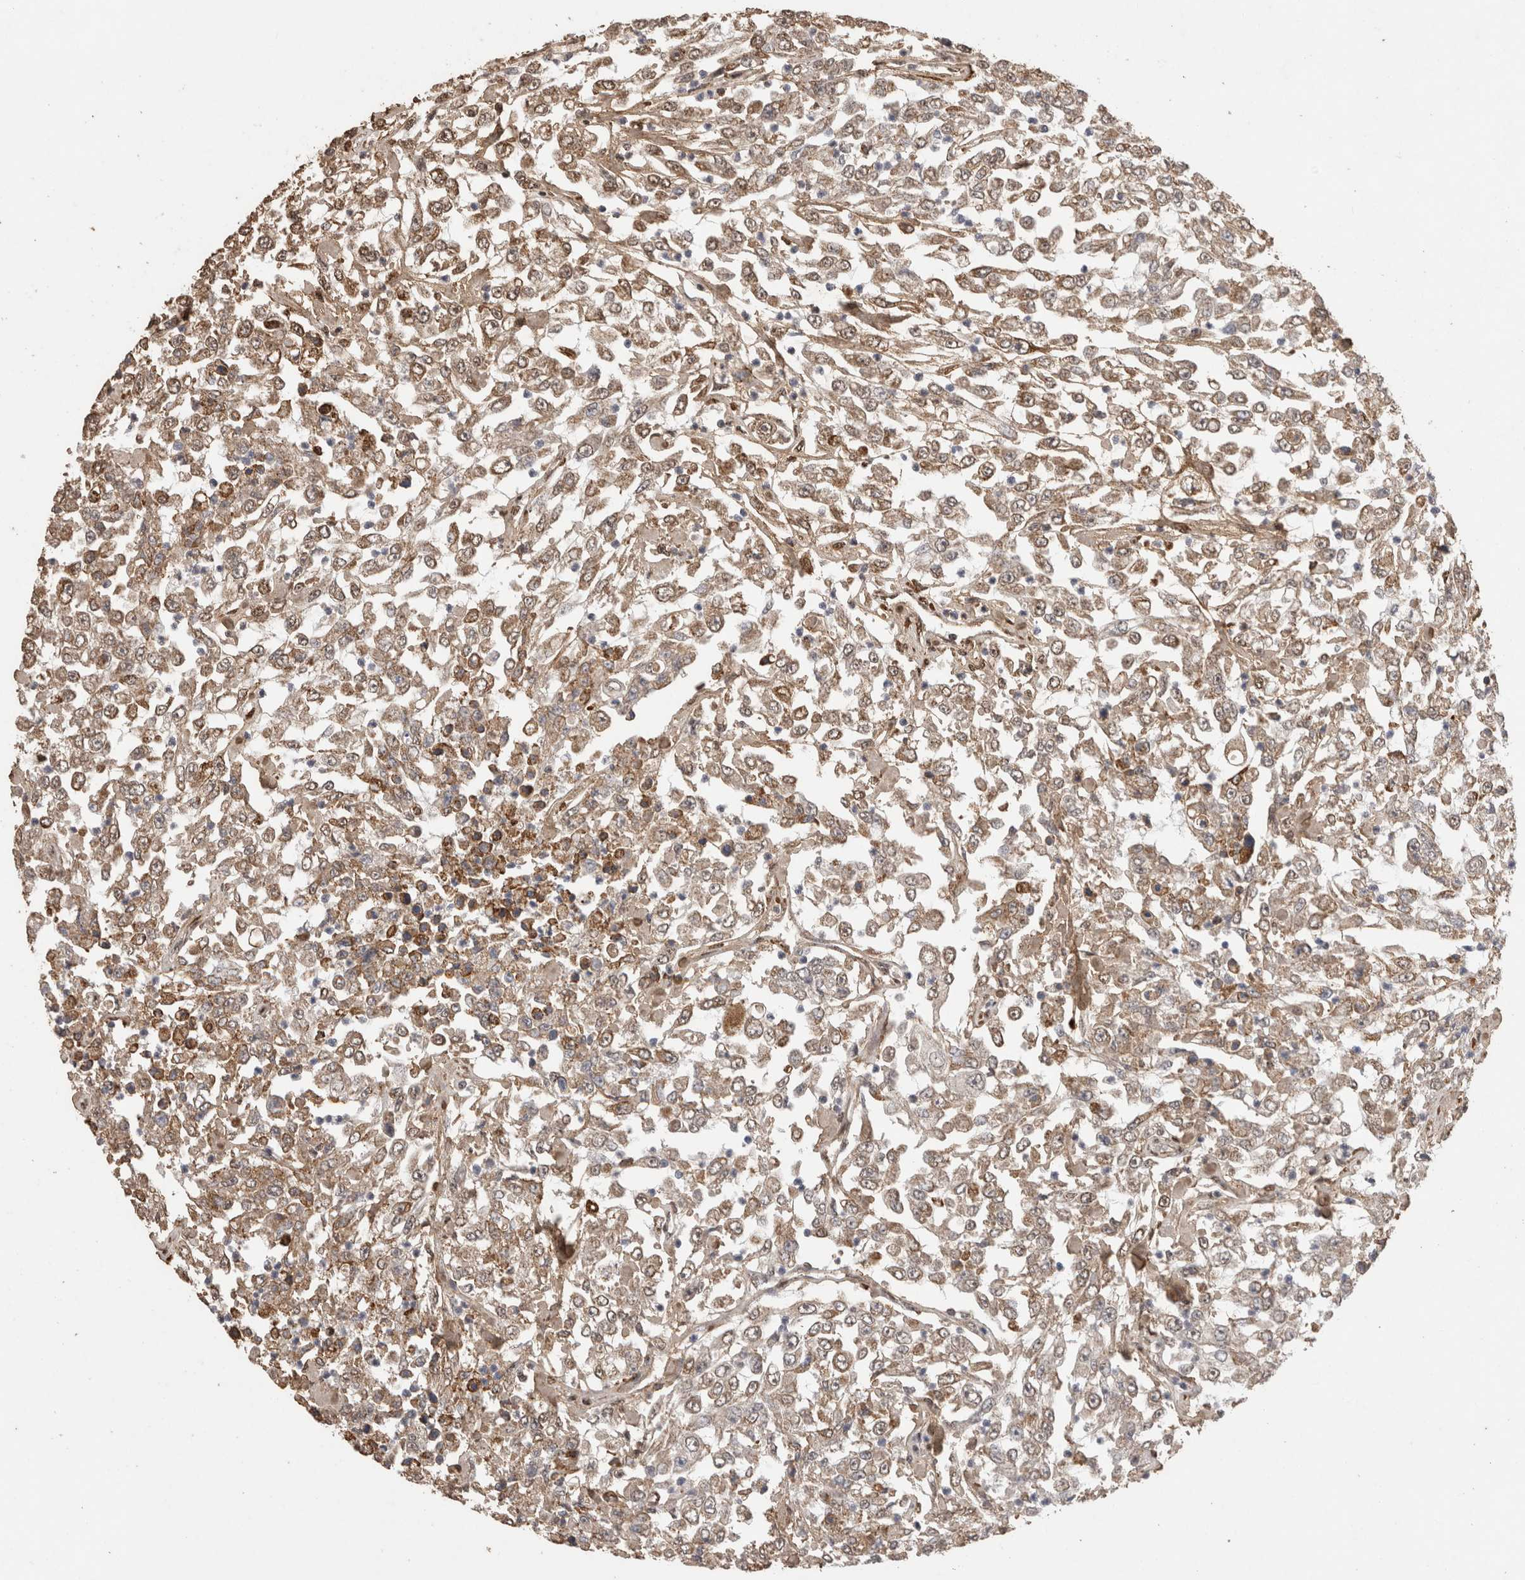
{"staining": {"intensity": "moderate", "quantity": ">75%", "location": "cytoplasmic/membranous,nuclear"}, "tissue": "urothelial cancer", "cell_type": "Tumor cells", "image_type": "cancer", "snomed": [{"axis": "morphology", "description": "Urothelial carcinoma, High grade"}, {"axis": "topography", "description": "Urinary bladder"}], "caption": "High-magnification brightfield microscopy of urothelial cancer stained with DAB (brown) and counterstained with hematoxylin (blue). tumor cells exhibit moderate cytoplasmic/membranous and nuclear staining is identified in about>75% of cells.", "gene": "C1QTNF5", "patient": {"sex": "male", "age": 46}}